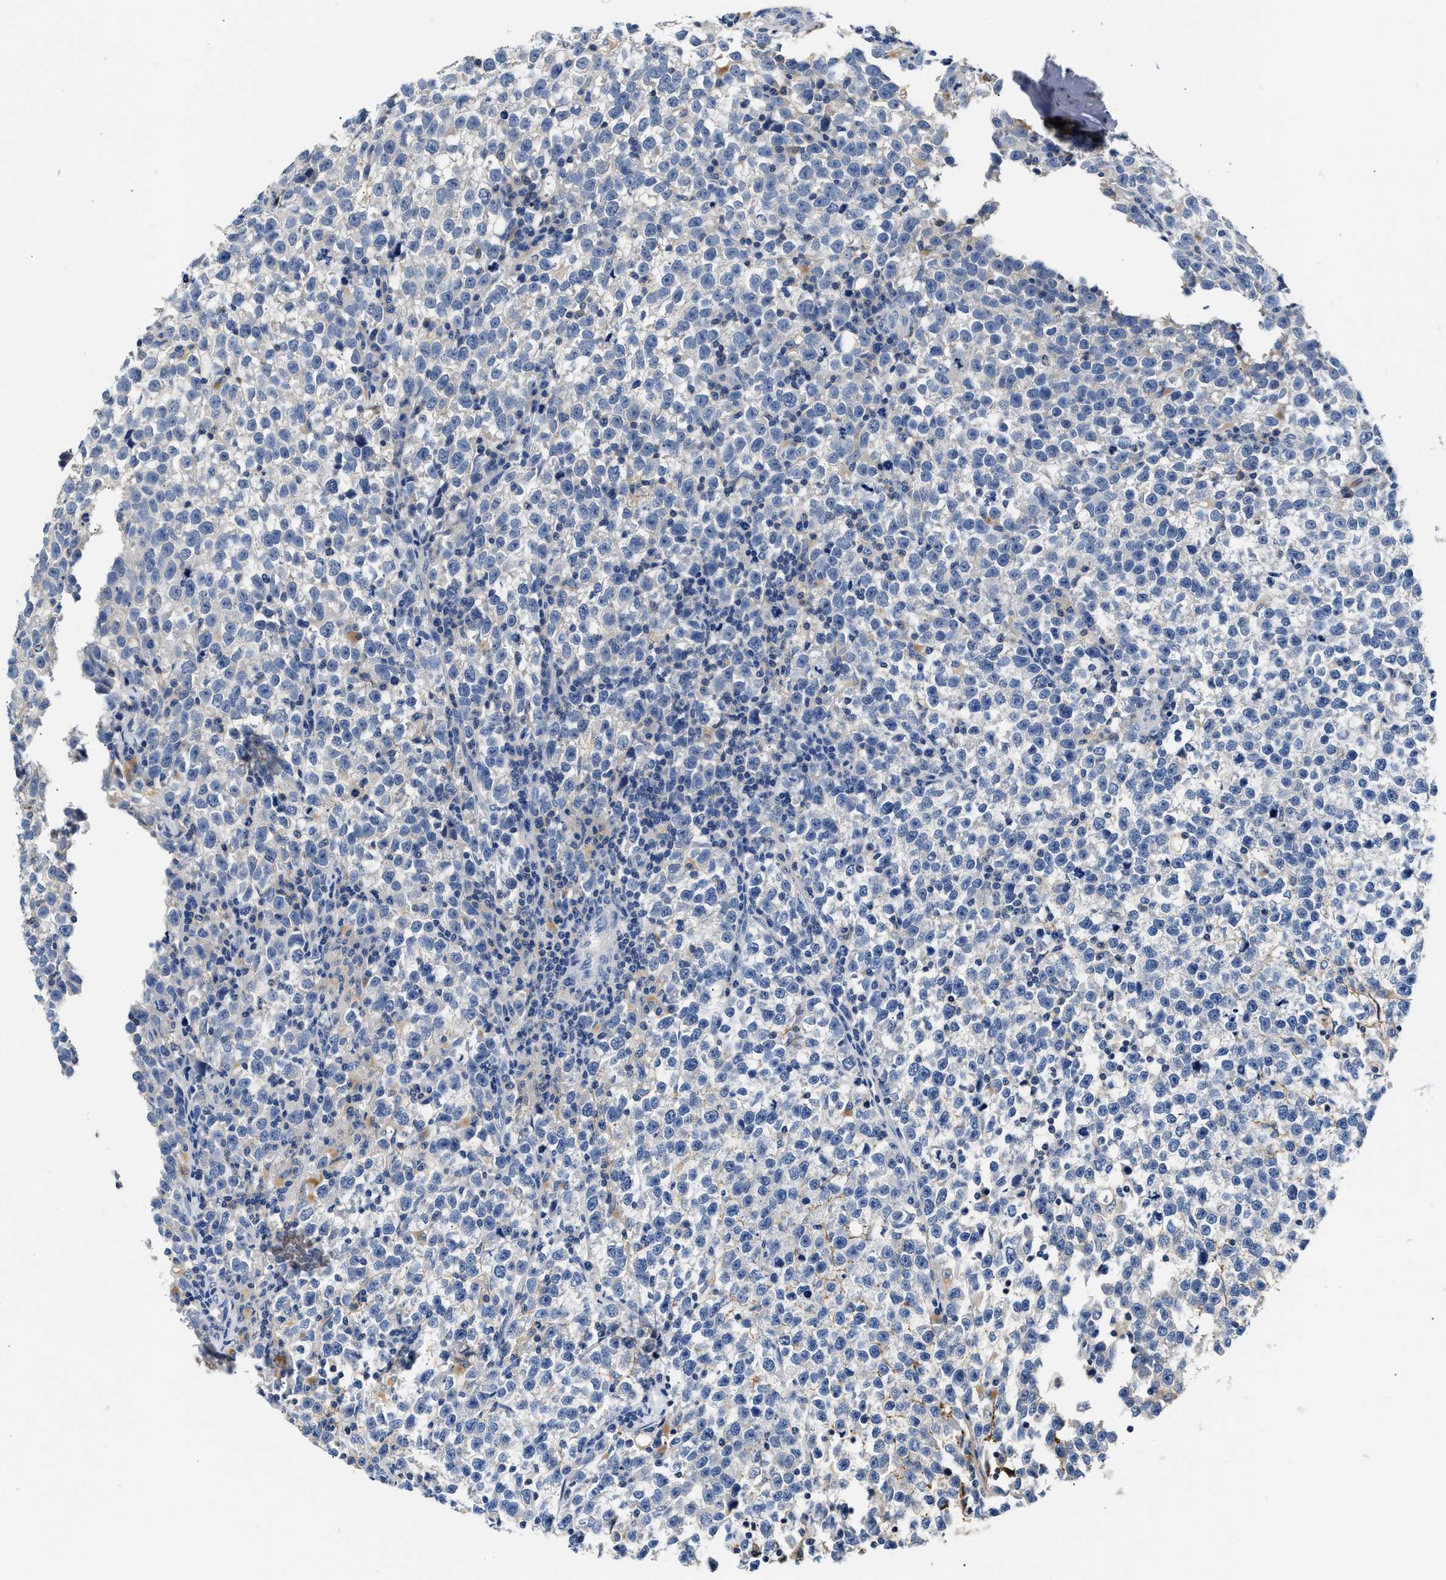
{"staining": {"intensity": "negative", "quantity": "none", "location": "none"}, "tissue": "testis cancer", "cell_type": "Tumor cells", "image_type": "cancer", "snomed": [{"axis": "morphology", "description": "Normal tissue, NOS"}, {"axis": "morphology", "description": "Seminoma, NOS"}, {"axis": "topography", "description": "Testis"}], "caption": "Immunohistochemistry (IHC) micrograph of testis cancer (seminoma) stained for a protein (brown), which shows no staining in tumor cells.", "gene": "TUT7", "patient": {"sex": "male", "age": 43}}